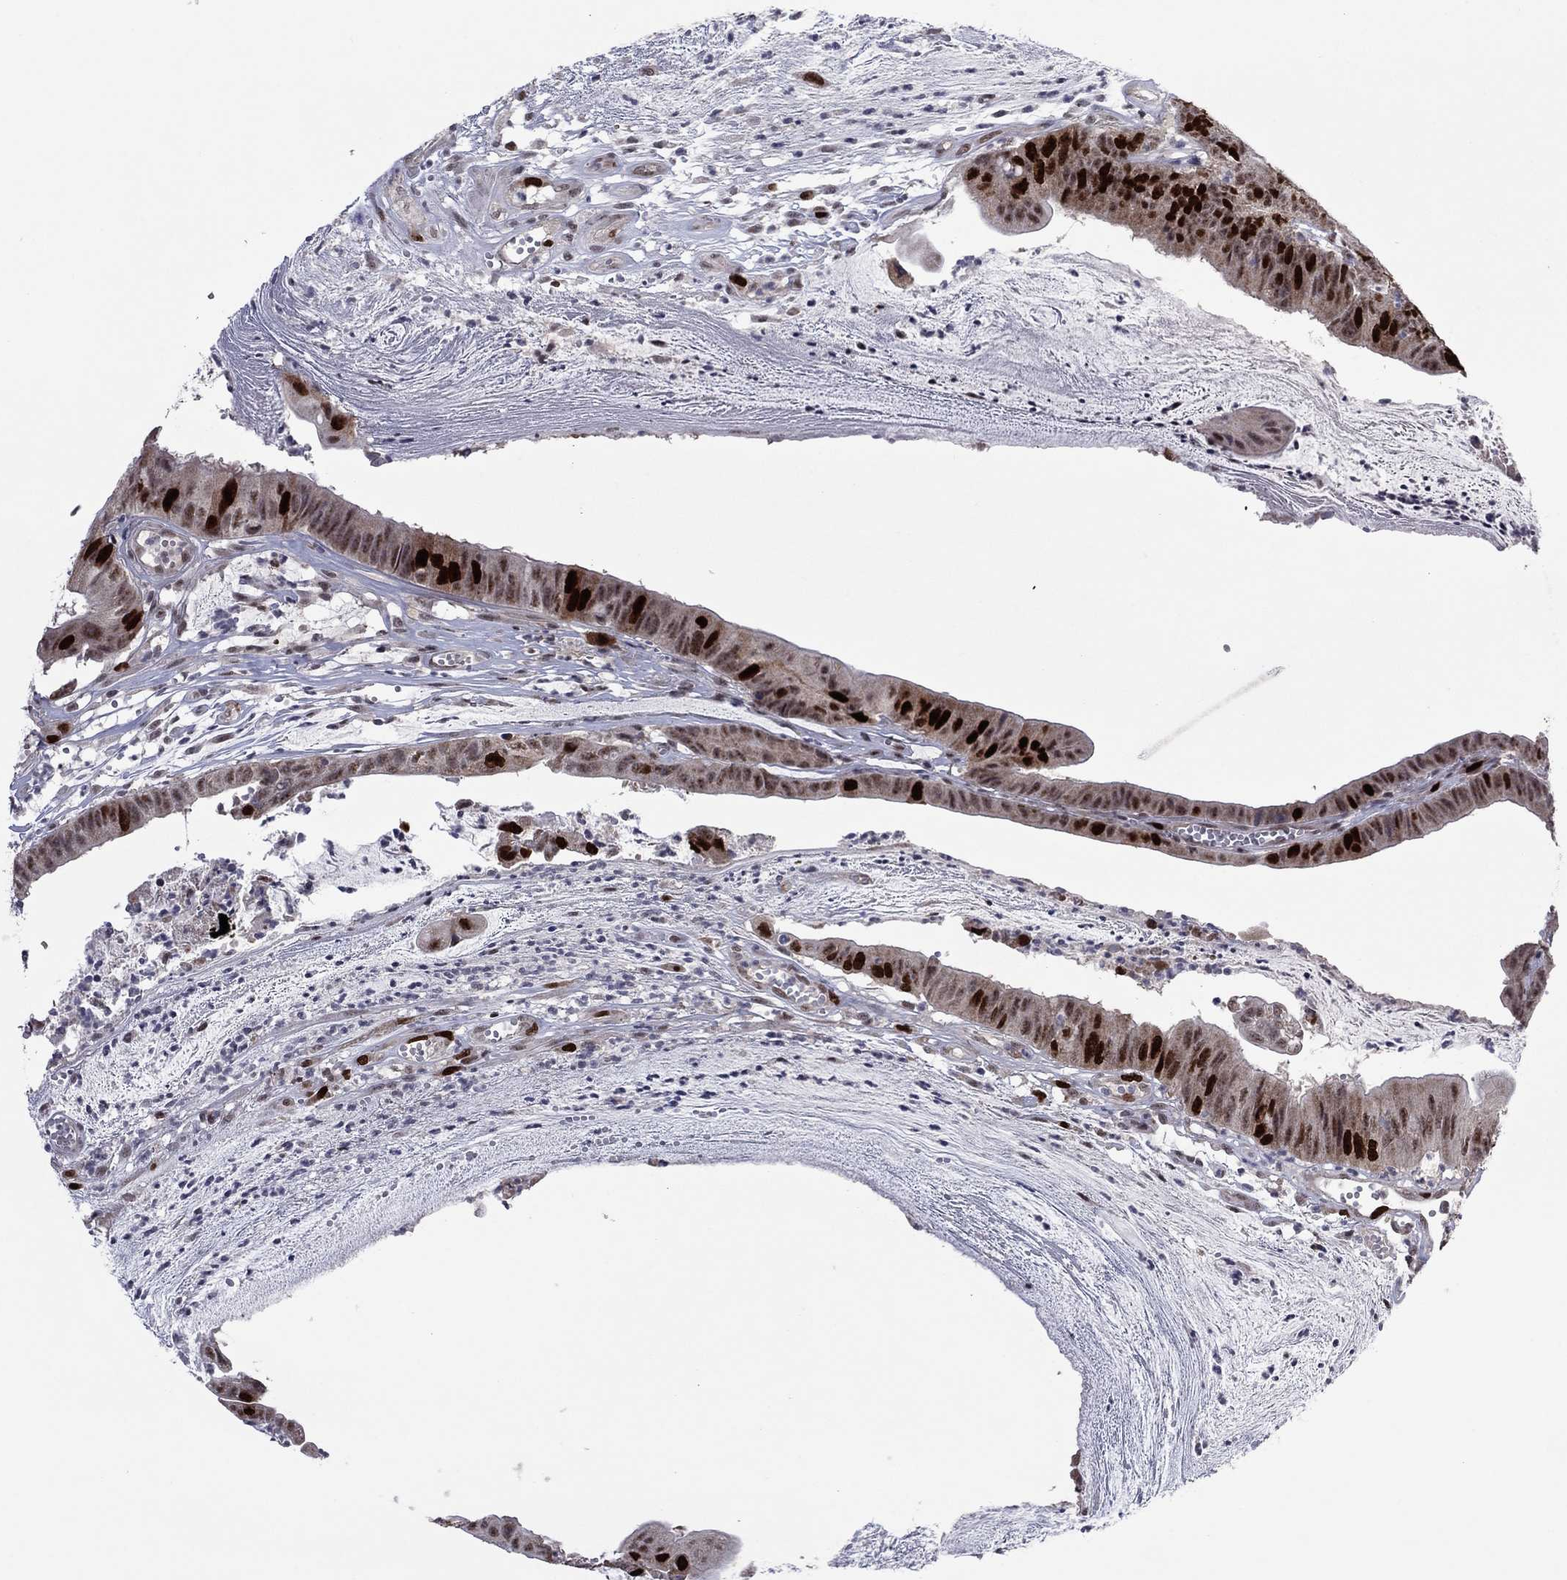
{"staining": {"intensity": "strong", "quantity": "25%-75%", "location": "nuclear"}, "tissue": "colorectal cancer", "cell_type": "Tumor cells", "image_type": "cancer", "snomed": [{"axis": "morphology", "description": "Adenocarcinoma, NOS"}, {"axis": "topography", "description": "Colon"}], "caption": "This histopathology image reveals IHC staining of human colorectal cancer (adenocarcinoma), with high strong nuclear expression in about 25%-75% of tumor cells.", "gene": "CDCA5", "patient": {"sex": "female", "age": 69}}